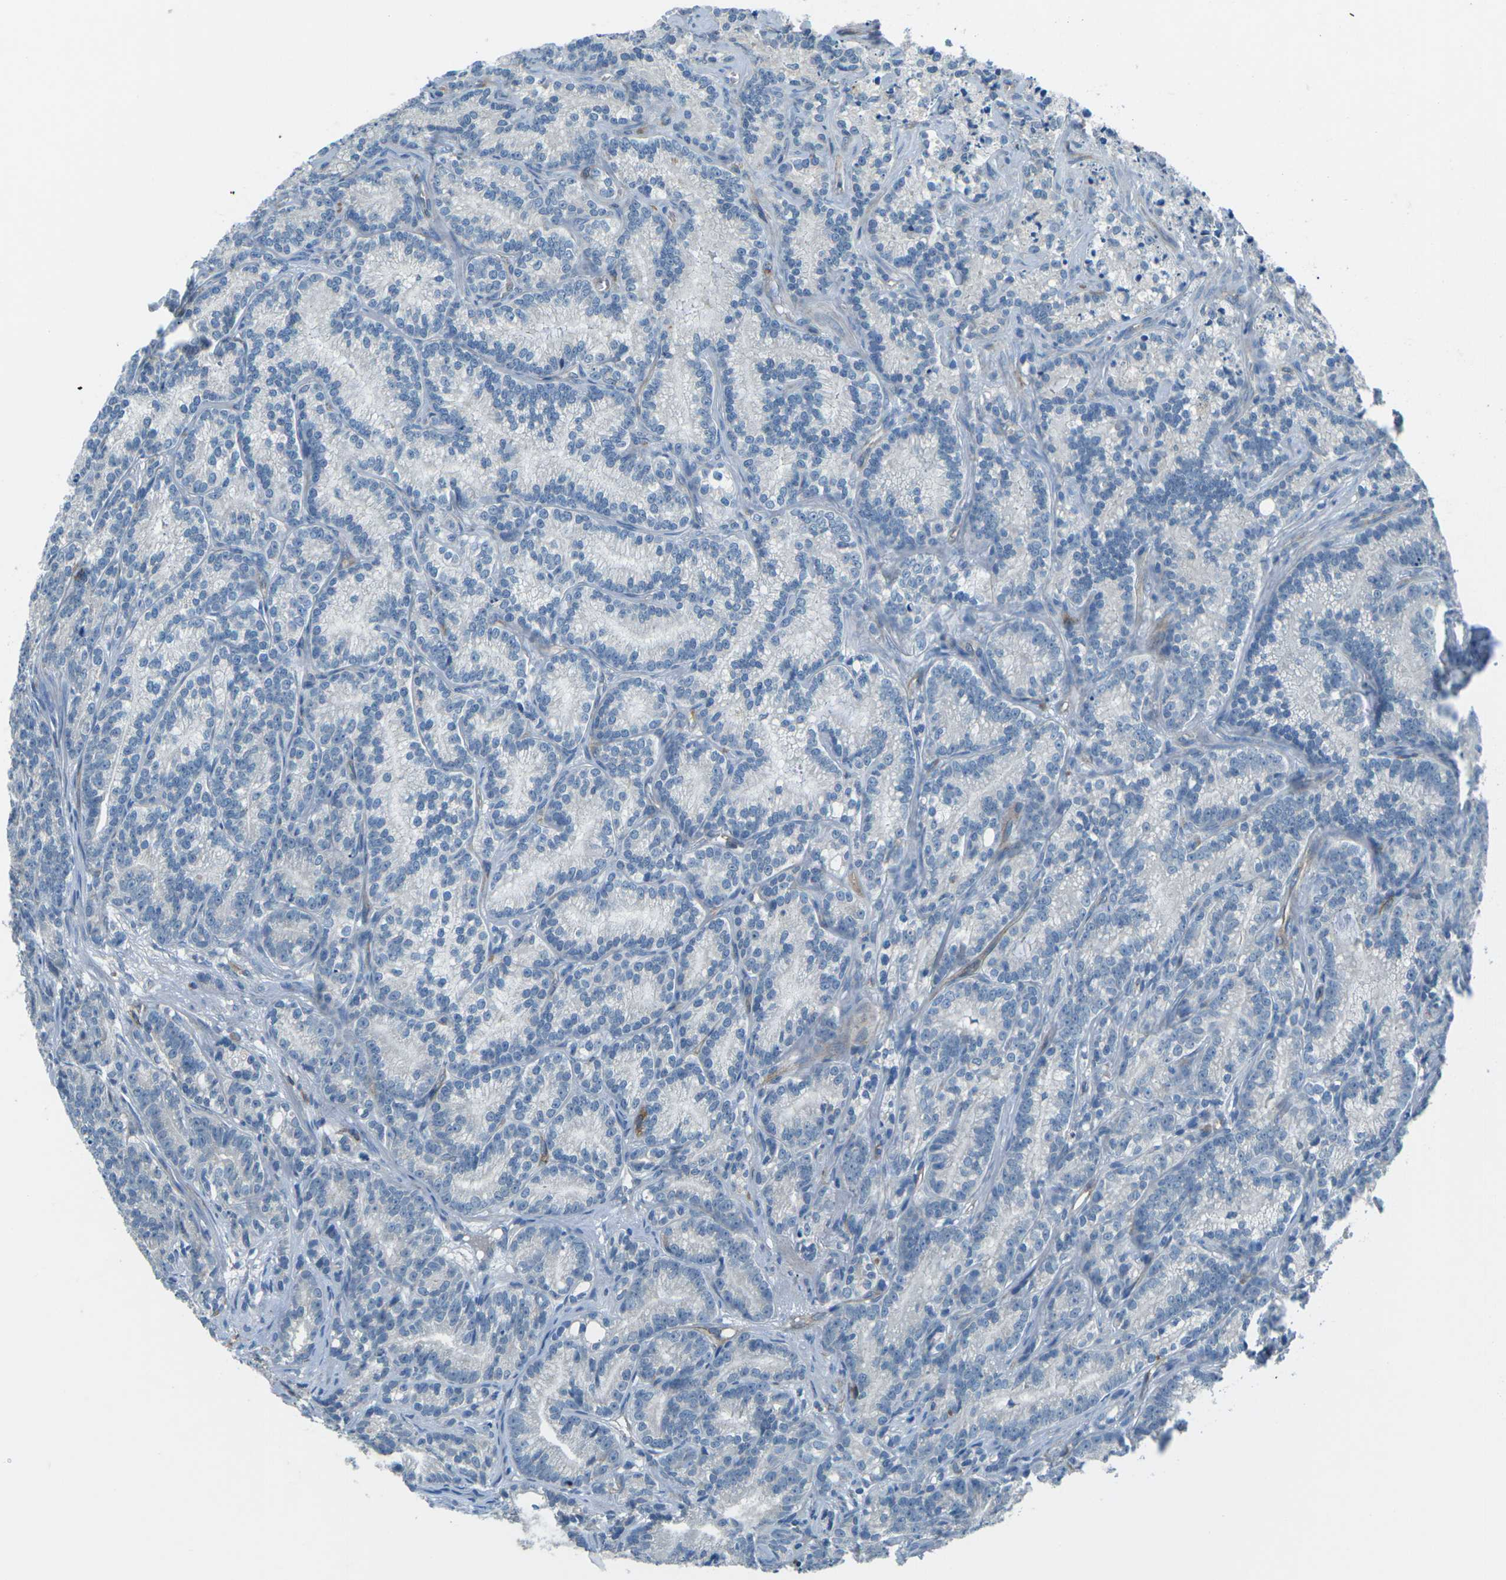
{"staining": {"intensity": "negative", "quantity": "none", "location": "none"}, "tissue": "prostate cancer", "cell_type": "Tumor cells", "image_type": "cancer", "snomed": [{"axis": "morphology", "description": "Adenocarcinoma, Low grade"}, {"axis": "topography", "description": "Prostate"}], "caption": "IHC of adenocarcinoma (low-grade) (prostate) exhibits no expression in tumor cells. (Stains: DAB immunohistochemistry with hematoxylin counter stain, Microscopy: brightfield microscopy at high magnification).", "gene": "CD1D", "patient": {"sex": "male", "age": 89}}